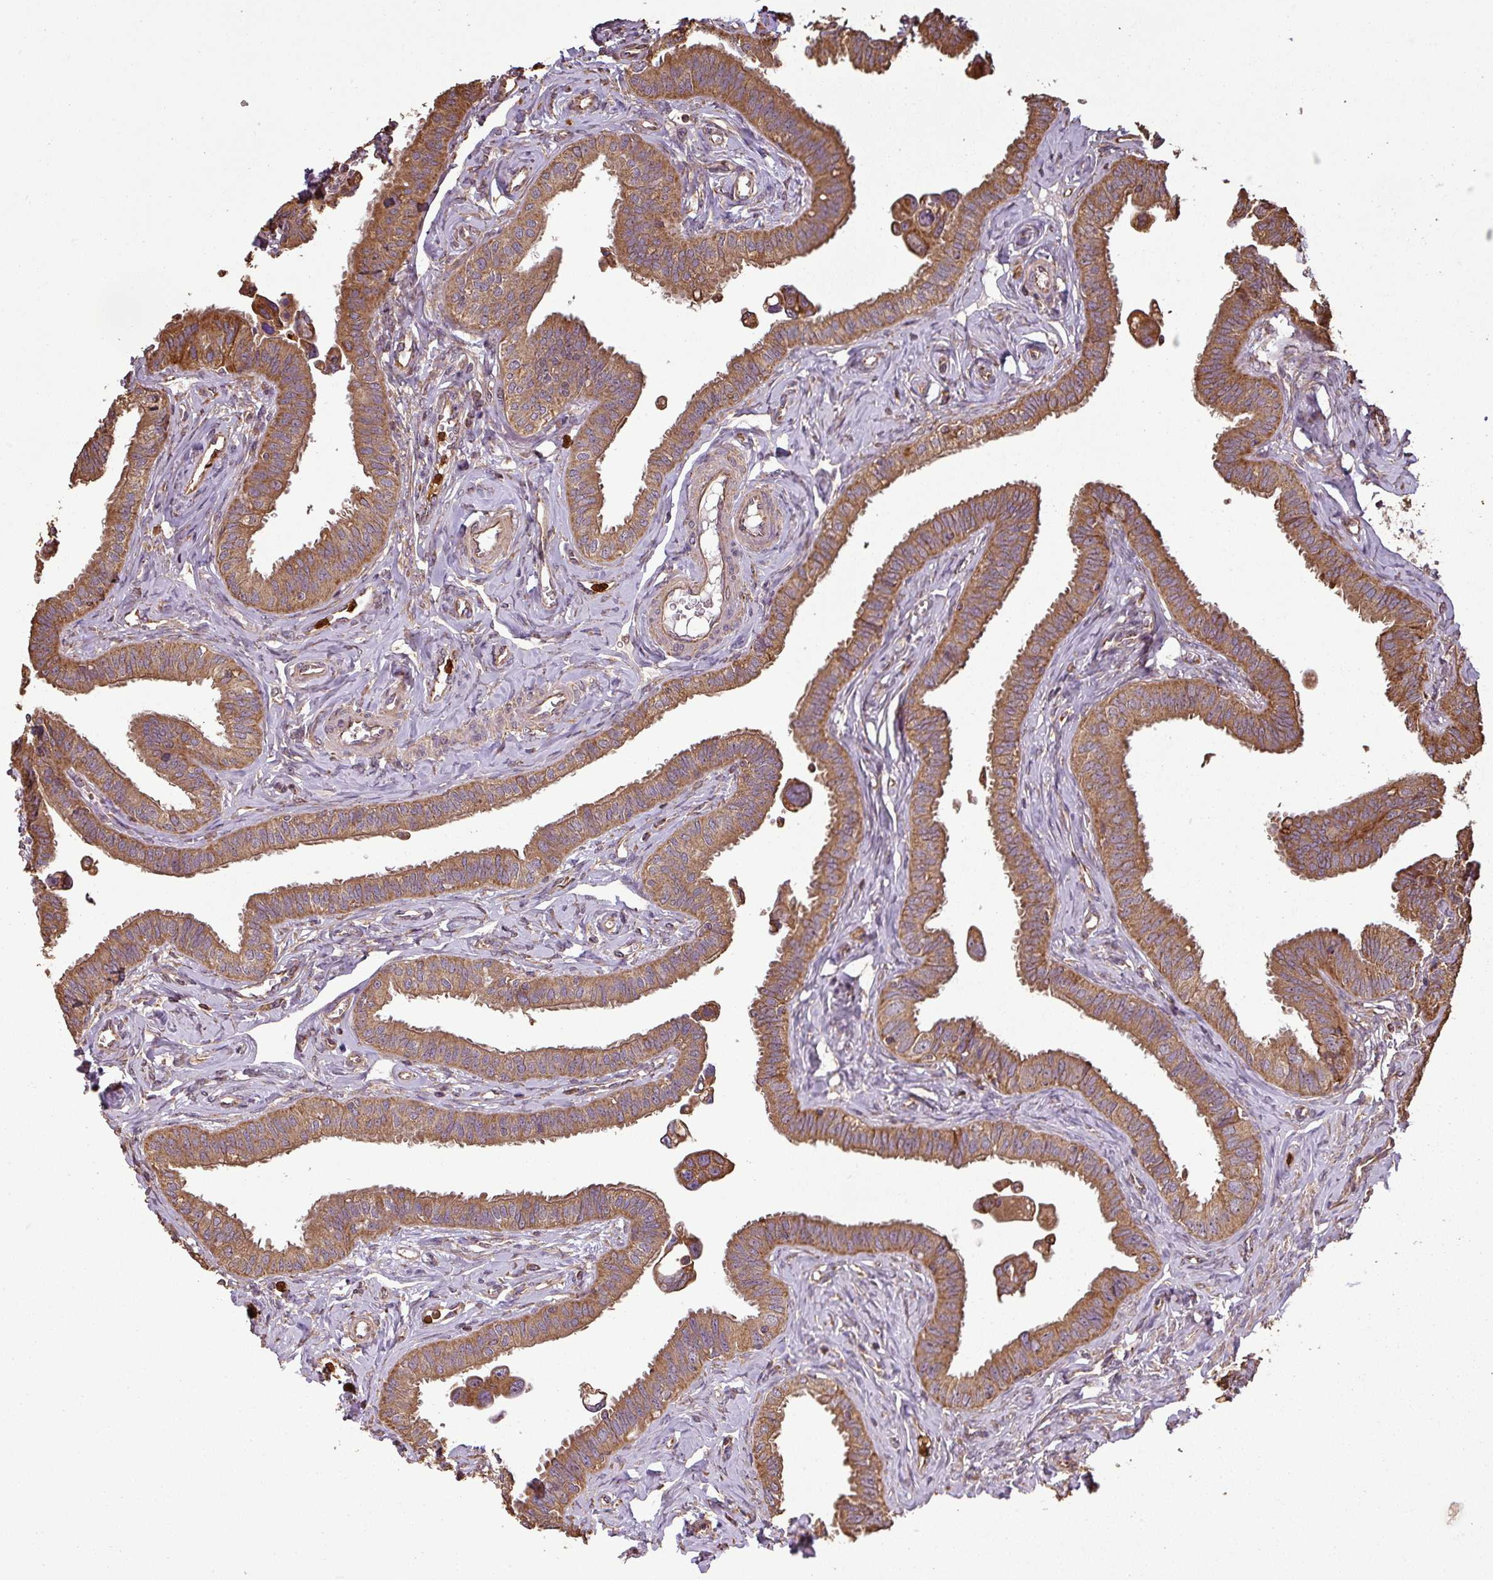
{"staining": {"intensity": "moderate", "quantity": ">75%", "location": "cytoplasmic/membranous"}, "tissue": "fallopian tube", "cell_type": "Glandular cells", "image_type": "normal", "snomed": [{"axis": "morphology", "description": "Normal tissue, NOS"}, {"axis": "morphology", "description": "Carcinoma, NOS"}, {"axis": "topography", "description": "Fallopian tube"}, {"axis": "topography", "description": "Ovary"}], "caption": "IHC micrograph of normal human fallopian tube stained for a protein (brown), which demonstrates medium levels of moderate cytoplasmic/membranous positivity in approximately >75% of glandular cells.", "gene": "PLEKHM1", "patient": {"sex": "female", "age": 59}}